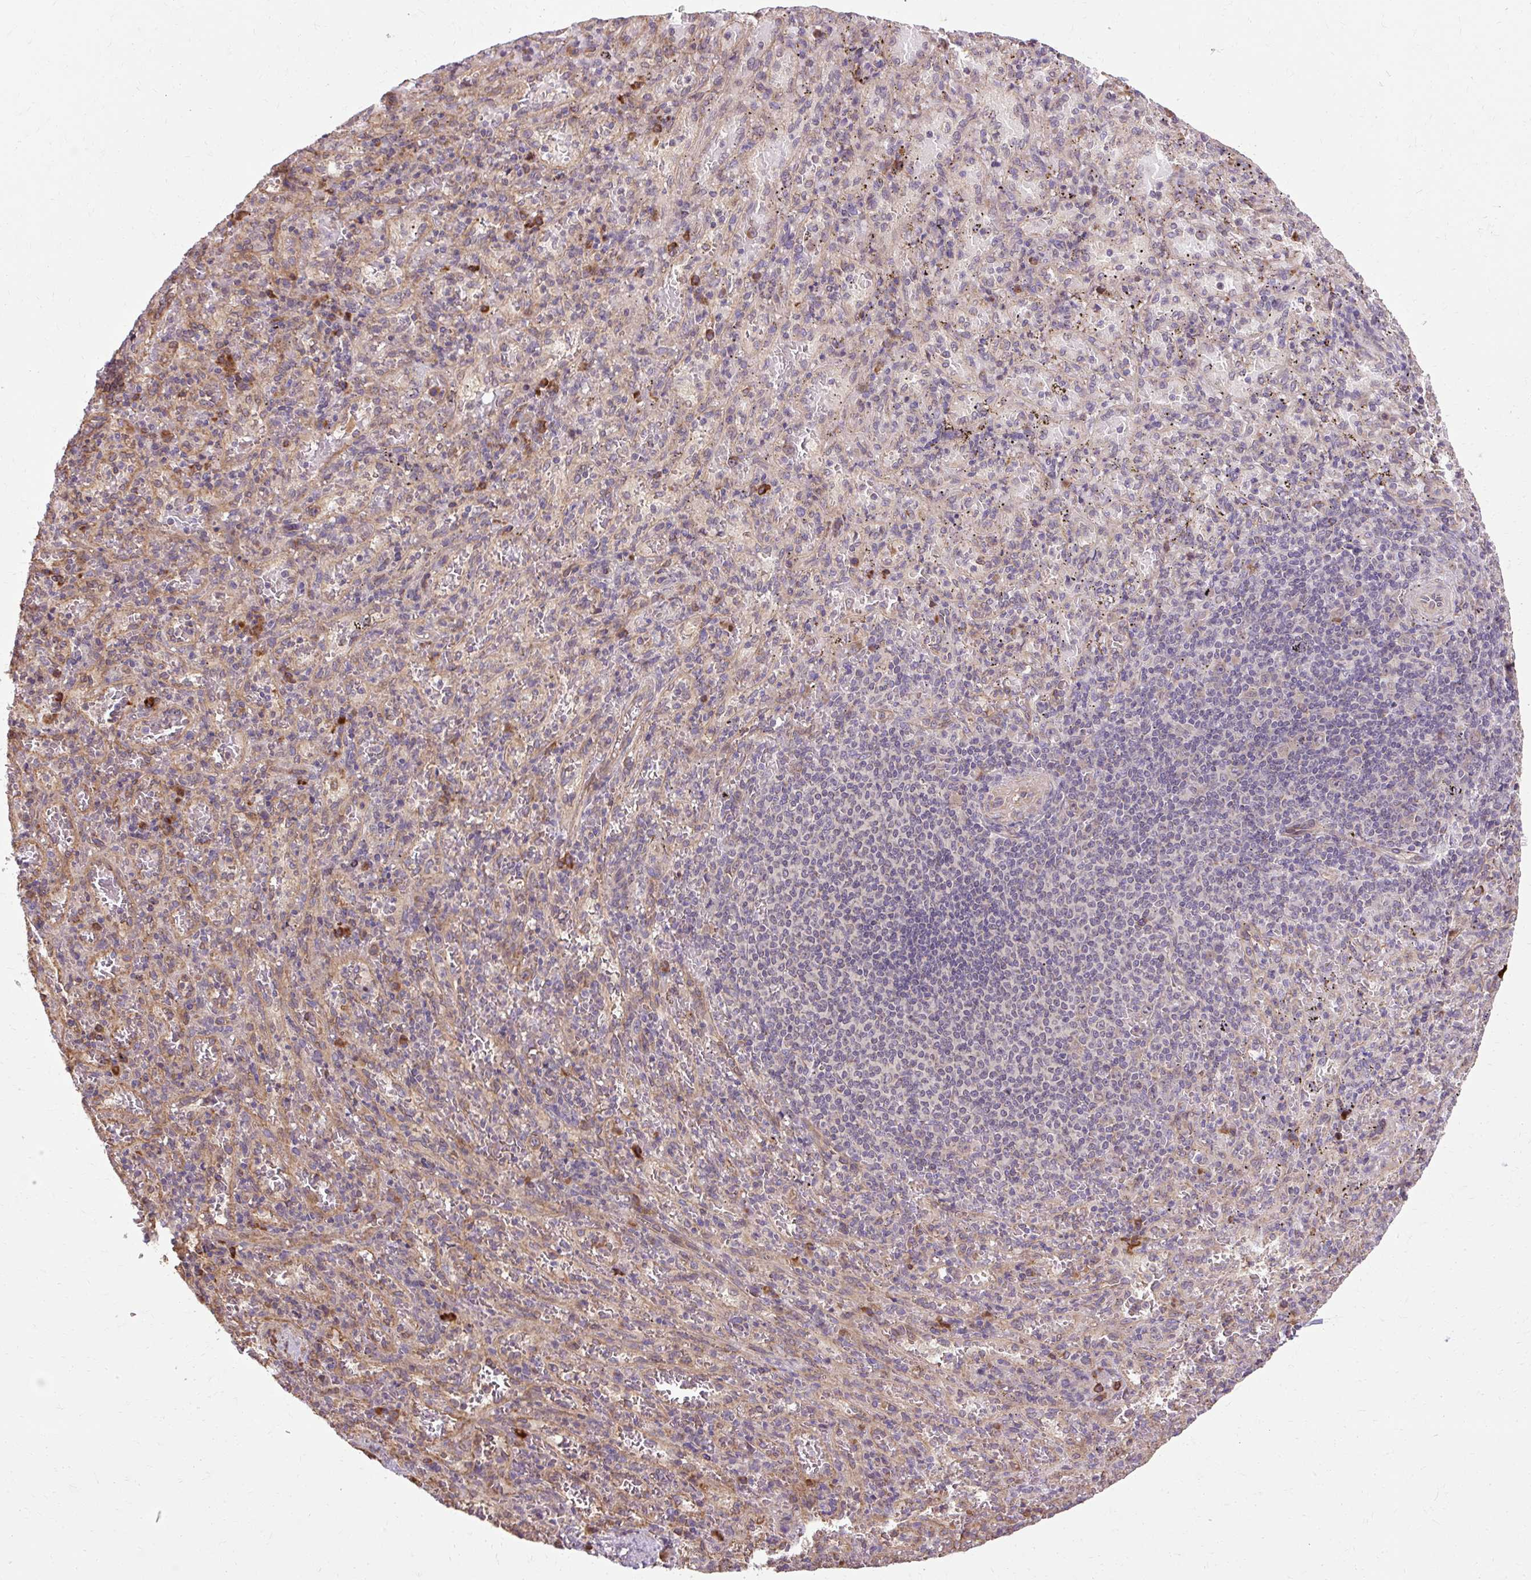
{"staining": {"intensity": "negative", "quantity": "none", "location": "none"}, "tissue": "spleen", "cell_type": "Cells in red pulp", "image_type": "normal", "snomed": [{"axis": "morphology", "description": "Normal tissue, NOS"}, {"axis": "topography", "description": "Spleen"}], "caption": "Micrograph shows no protein staining in cells in red pulp of benign spleen.", "gene": "FLRT1", "patient": {"sex": "male", "age": 57}}